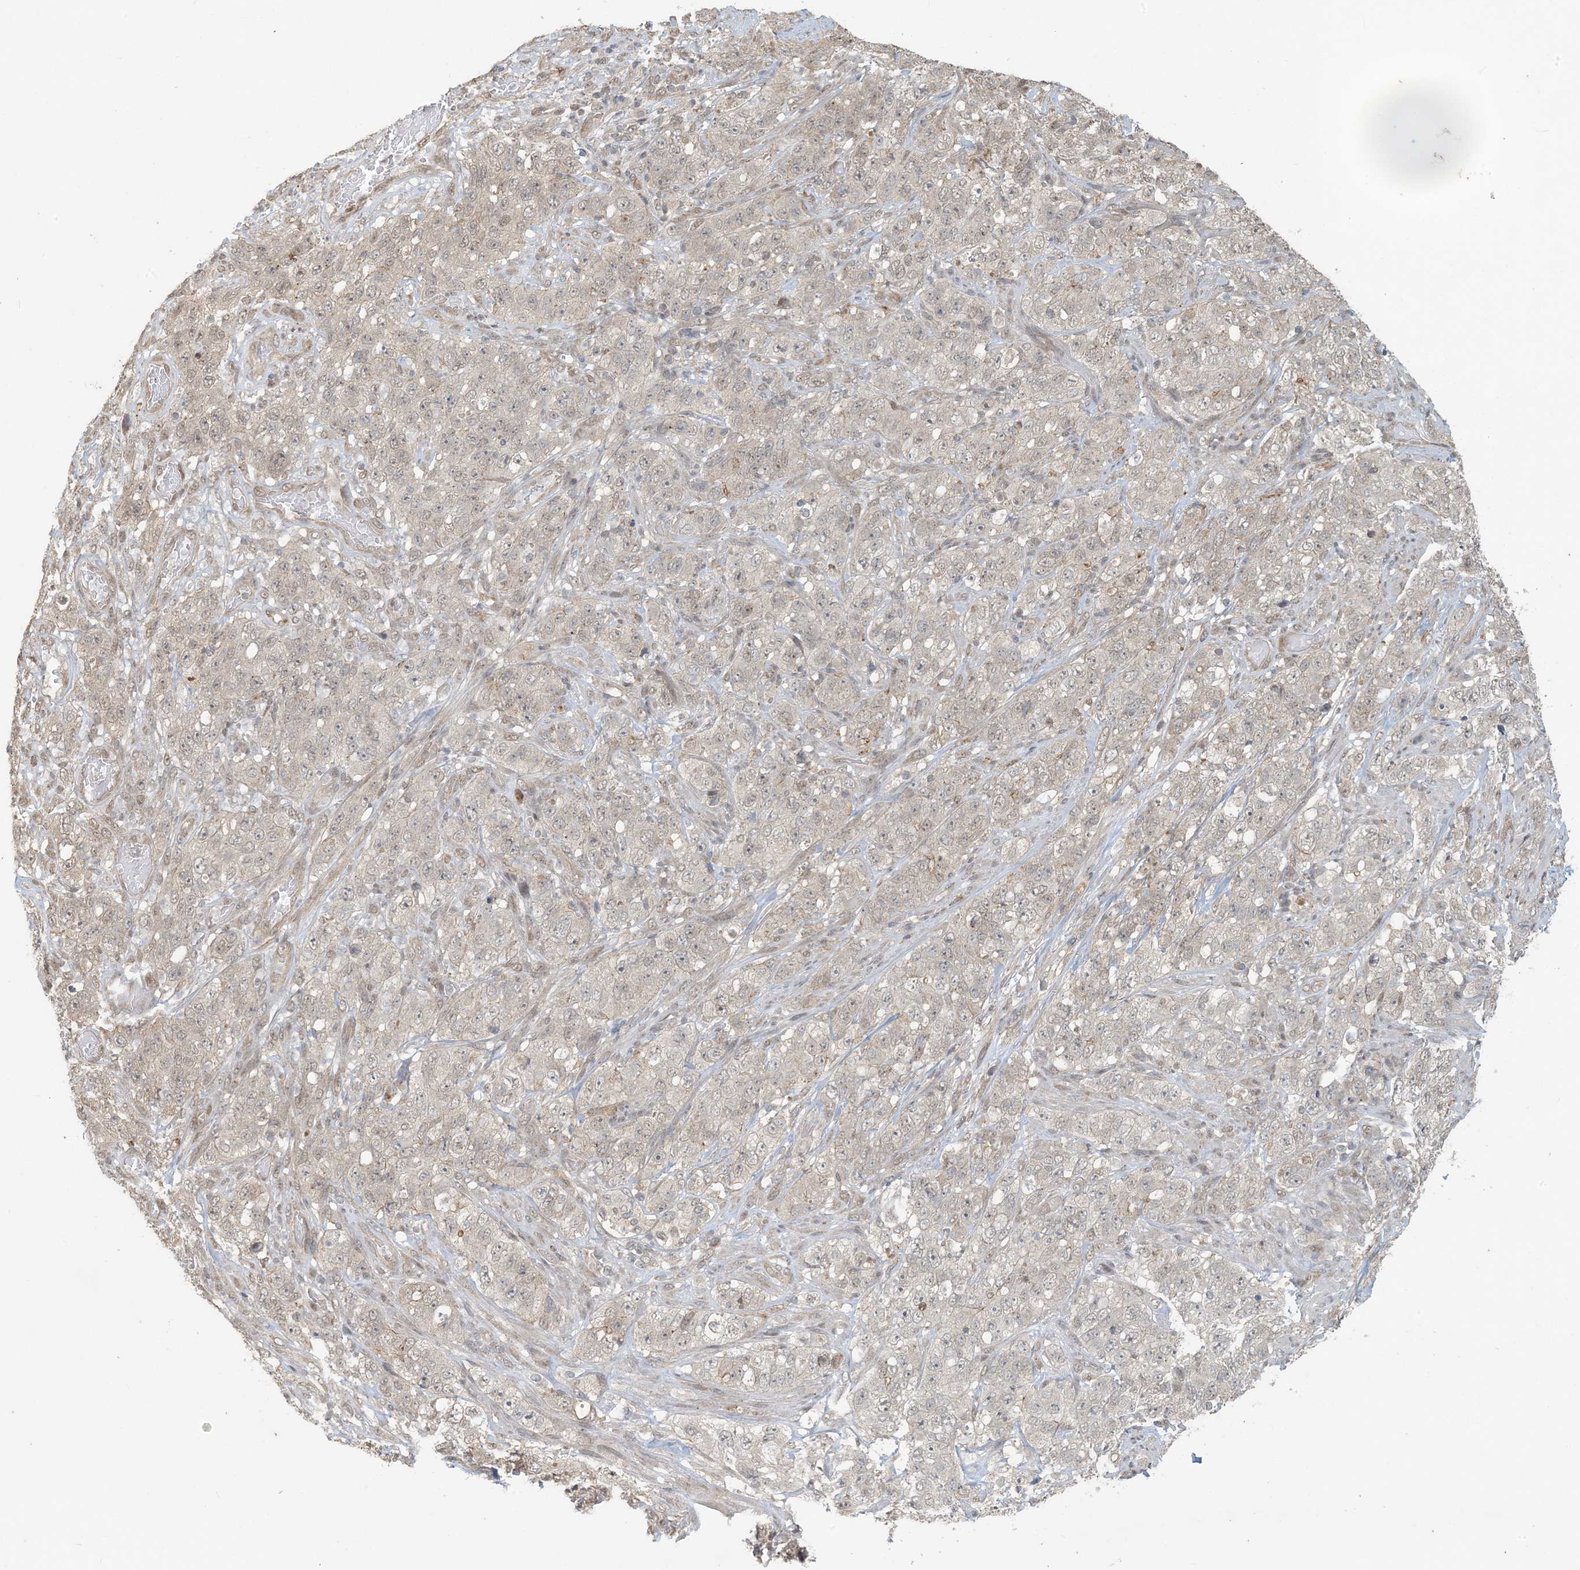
{"staining": {"intensity": "weak", "quantity": ">75%", "location": "cytoplasmic/membranous"}, "tissue": "stomach cancer", "cell_type": "Tumor cells", "image_type": "cancer", "snomed": [{"axis": "morphology", "description": "Adenocarcinoma, NOS"}, {"axis": "topography", "description": "Stomach"}], "caption": "The immunohistochemical stain highlights weak cytoplasmic/membranous expression in tumor cells of stomach adenocarcinoma tissue.", "gene": "BCORL1", "patient": {"sex": "male", "age": 48}}